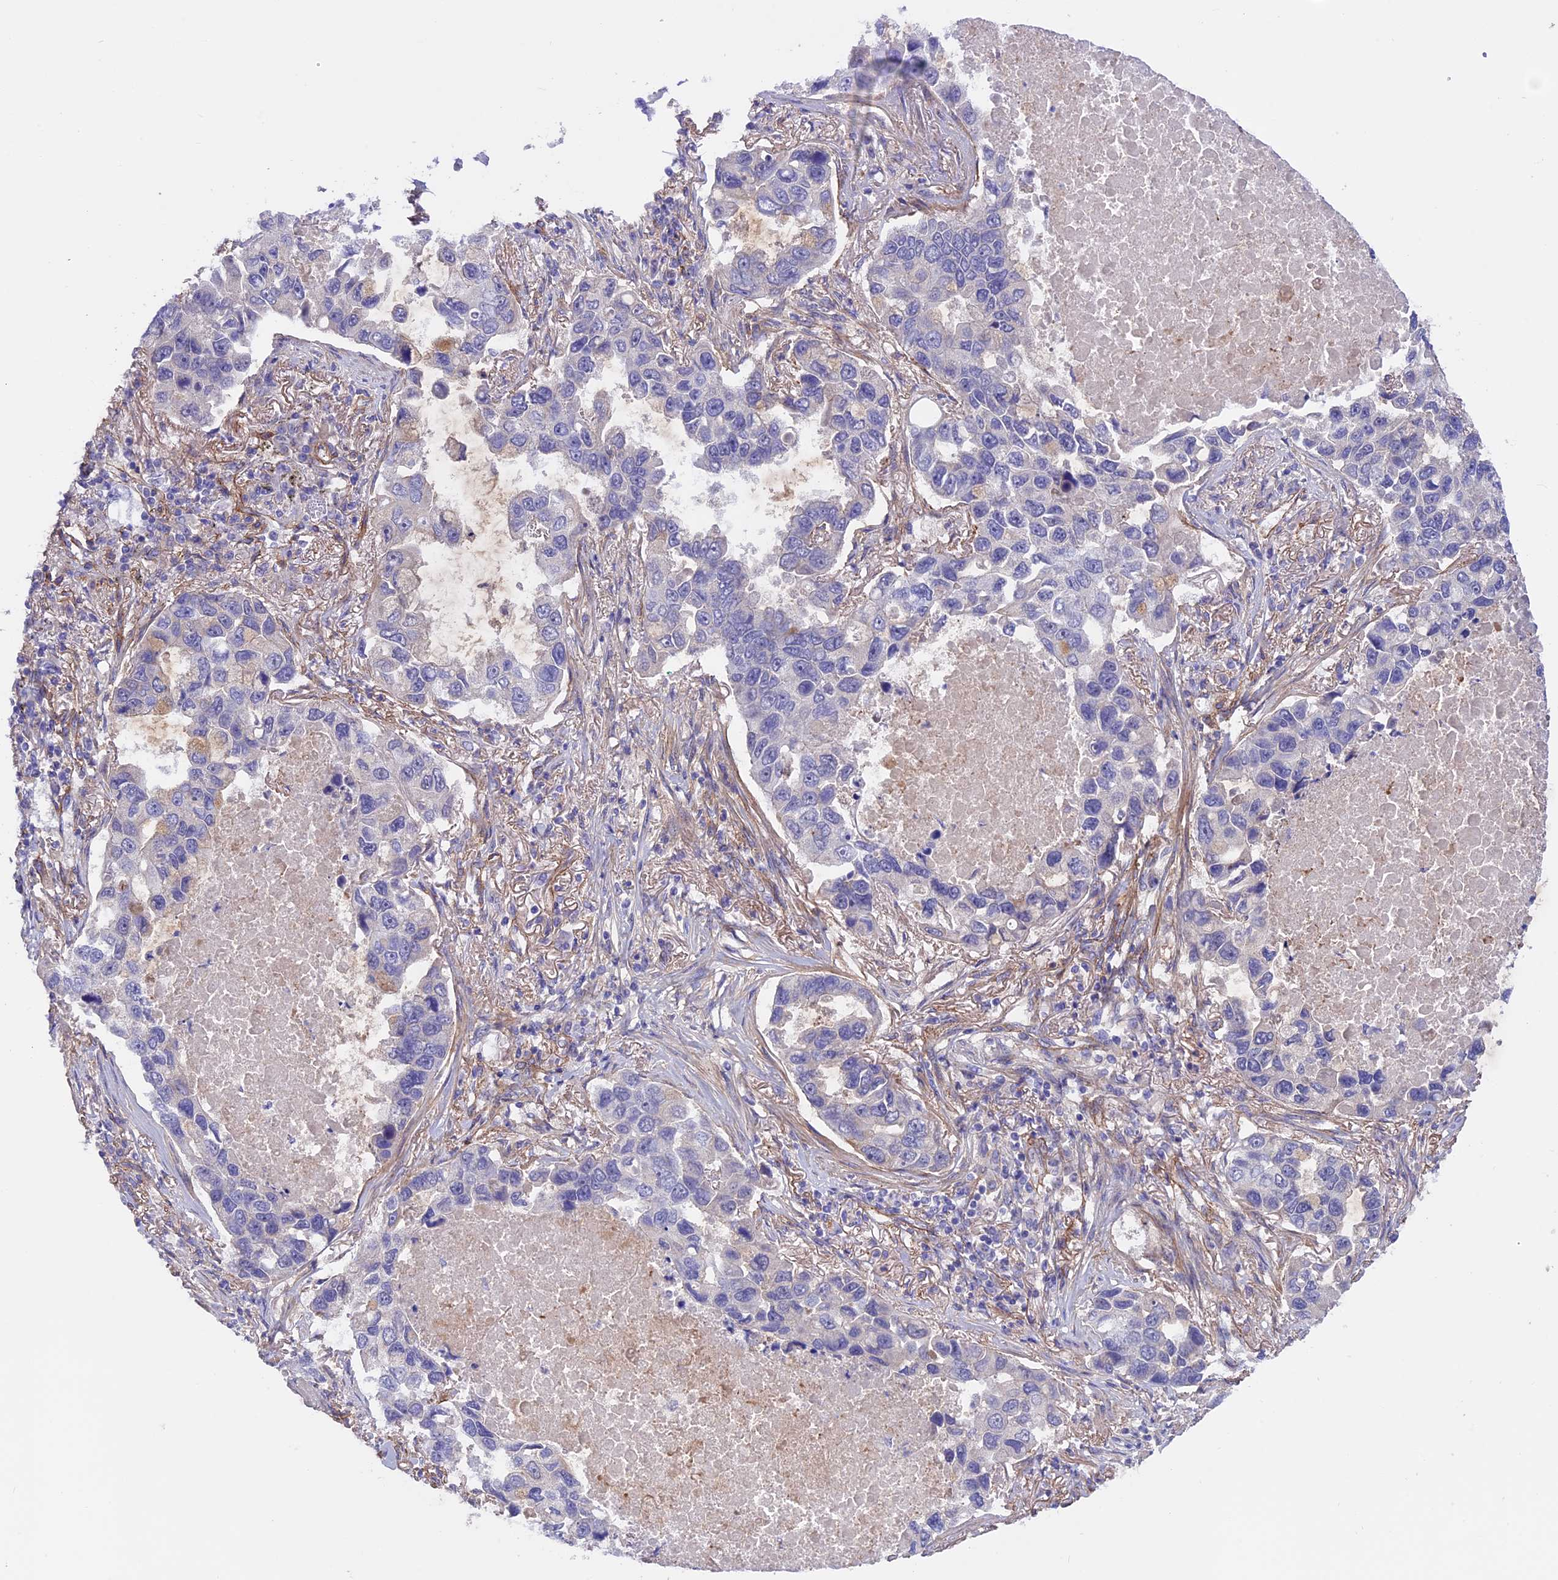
{"staining": {"intensity": "negative", "quantity": "none", "location": "none"}, "tissue": "lung cancer", "cell_type": "Tumor cells", "image_type": "cancer", "snomed": [{"axis": "morphology", "description": "Adenocarcinoma, NOS"}, {"axis": "topography", "description": "Lung"}], "caption": "A photomicrograph of human lung cancer is negative for staining in tumor cells.", "gene": "COL4A3", "patient": {"sex": "male", "age": 64}}